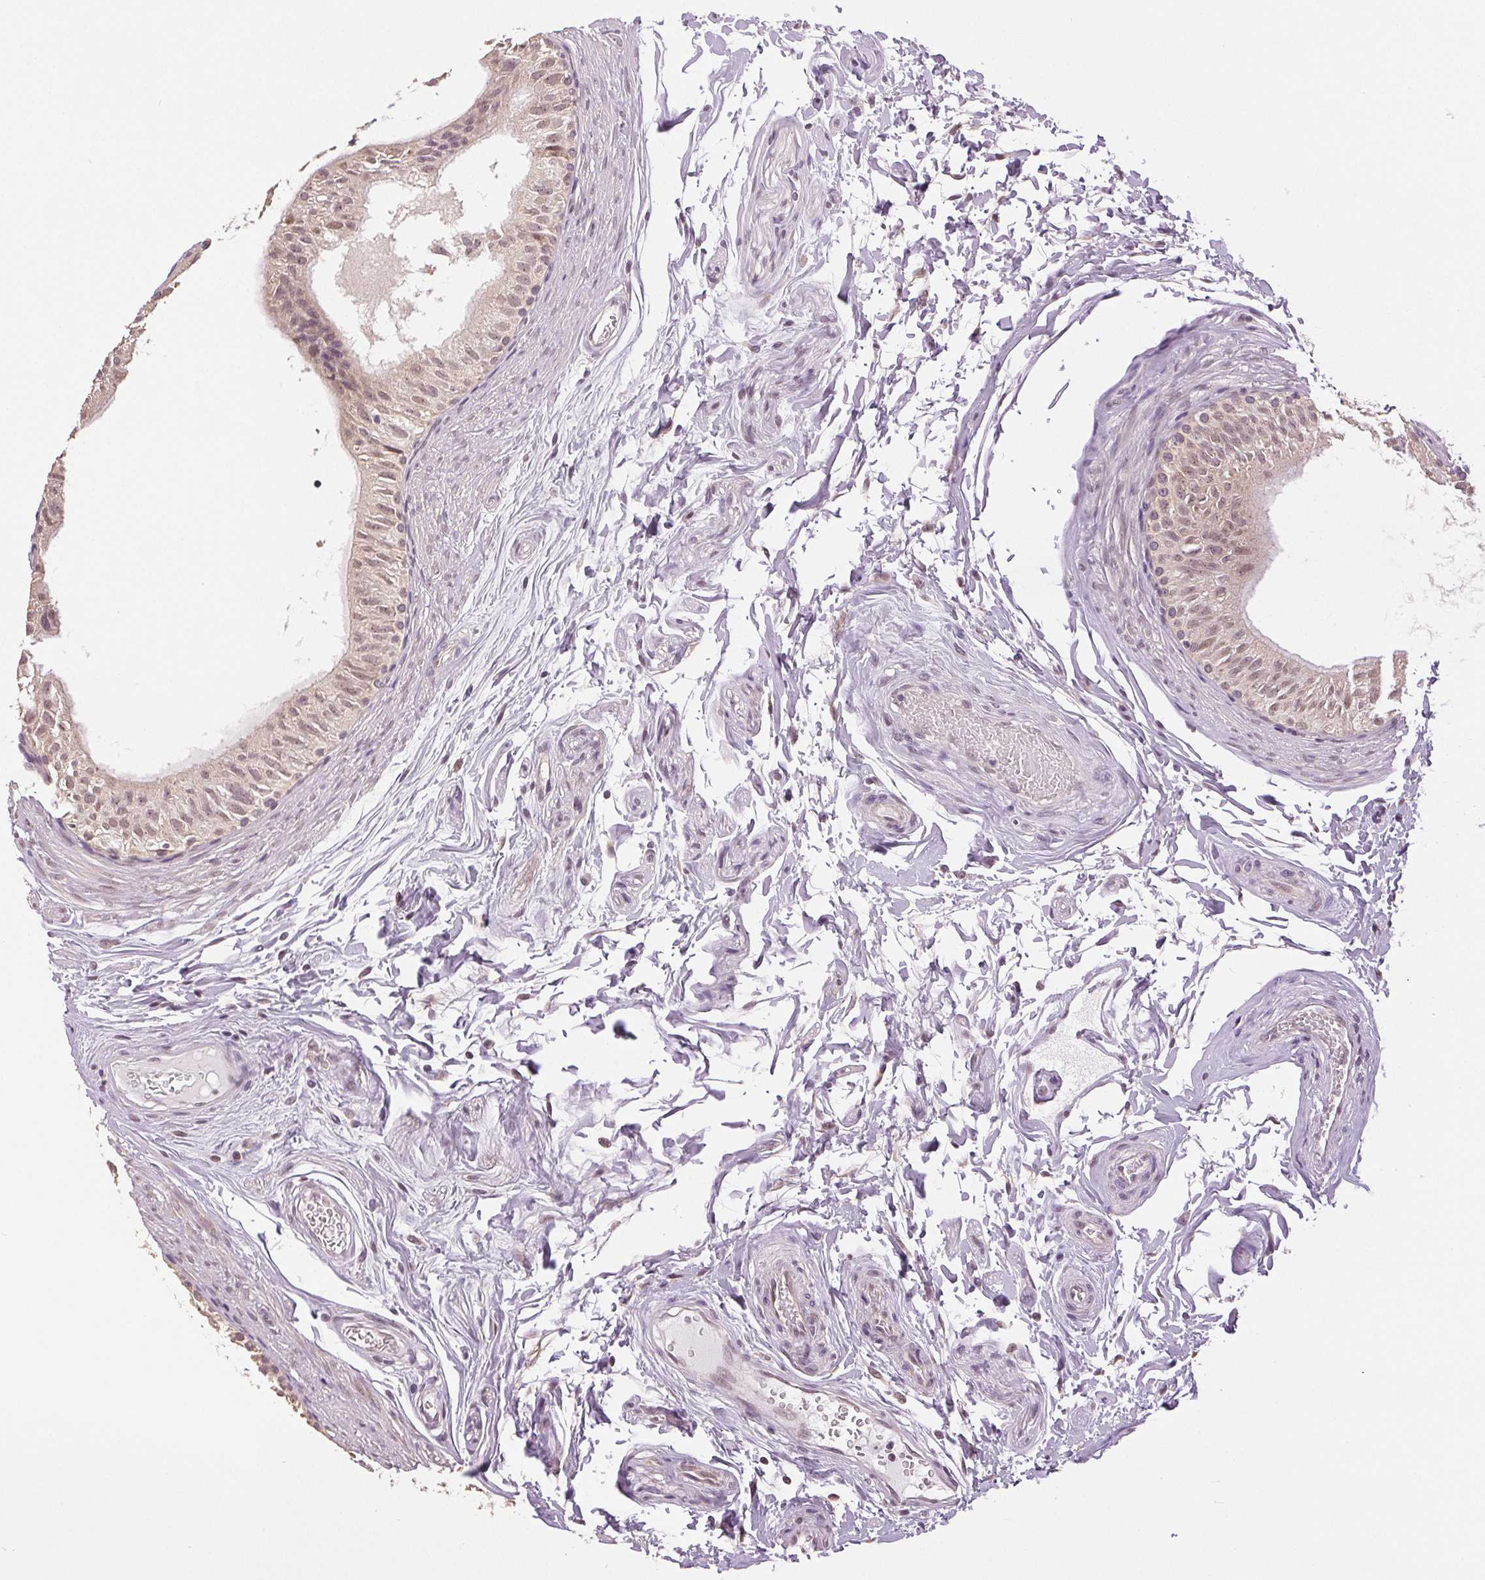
{"staining": {"intensity": "weak", "quantity": ">75%", "location": "cytoplasmic/membranous,nuclear"}, "tissue": "epididymis", "cell_type": "Glandular cells", "image_type": "normal", "snomed": [{"axis": "morphology", "description": "Normal tissue, NOS"}, {"axis": "topography", "description": "Epididymis"}], "caption": "Protein expression analysis of unremarkable epididymis reveals weak cytoplasmic/membranous,nuclear positivity in about >75% of glandular cells.", "gene": "PLCB1", "patient": {"sex": "male", "age": 36}}